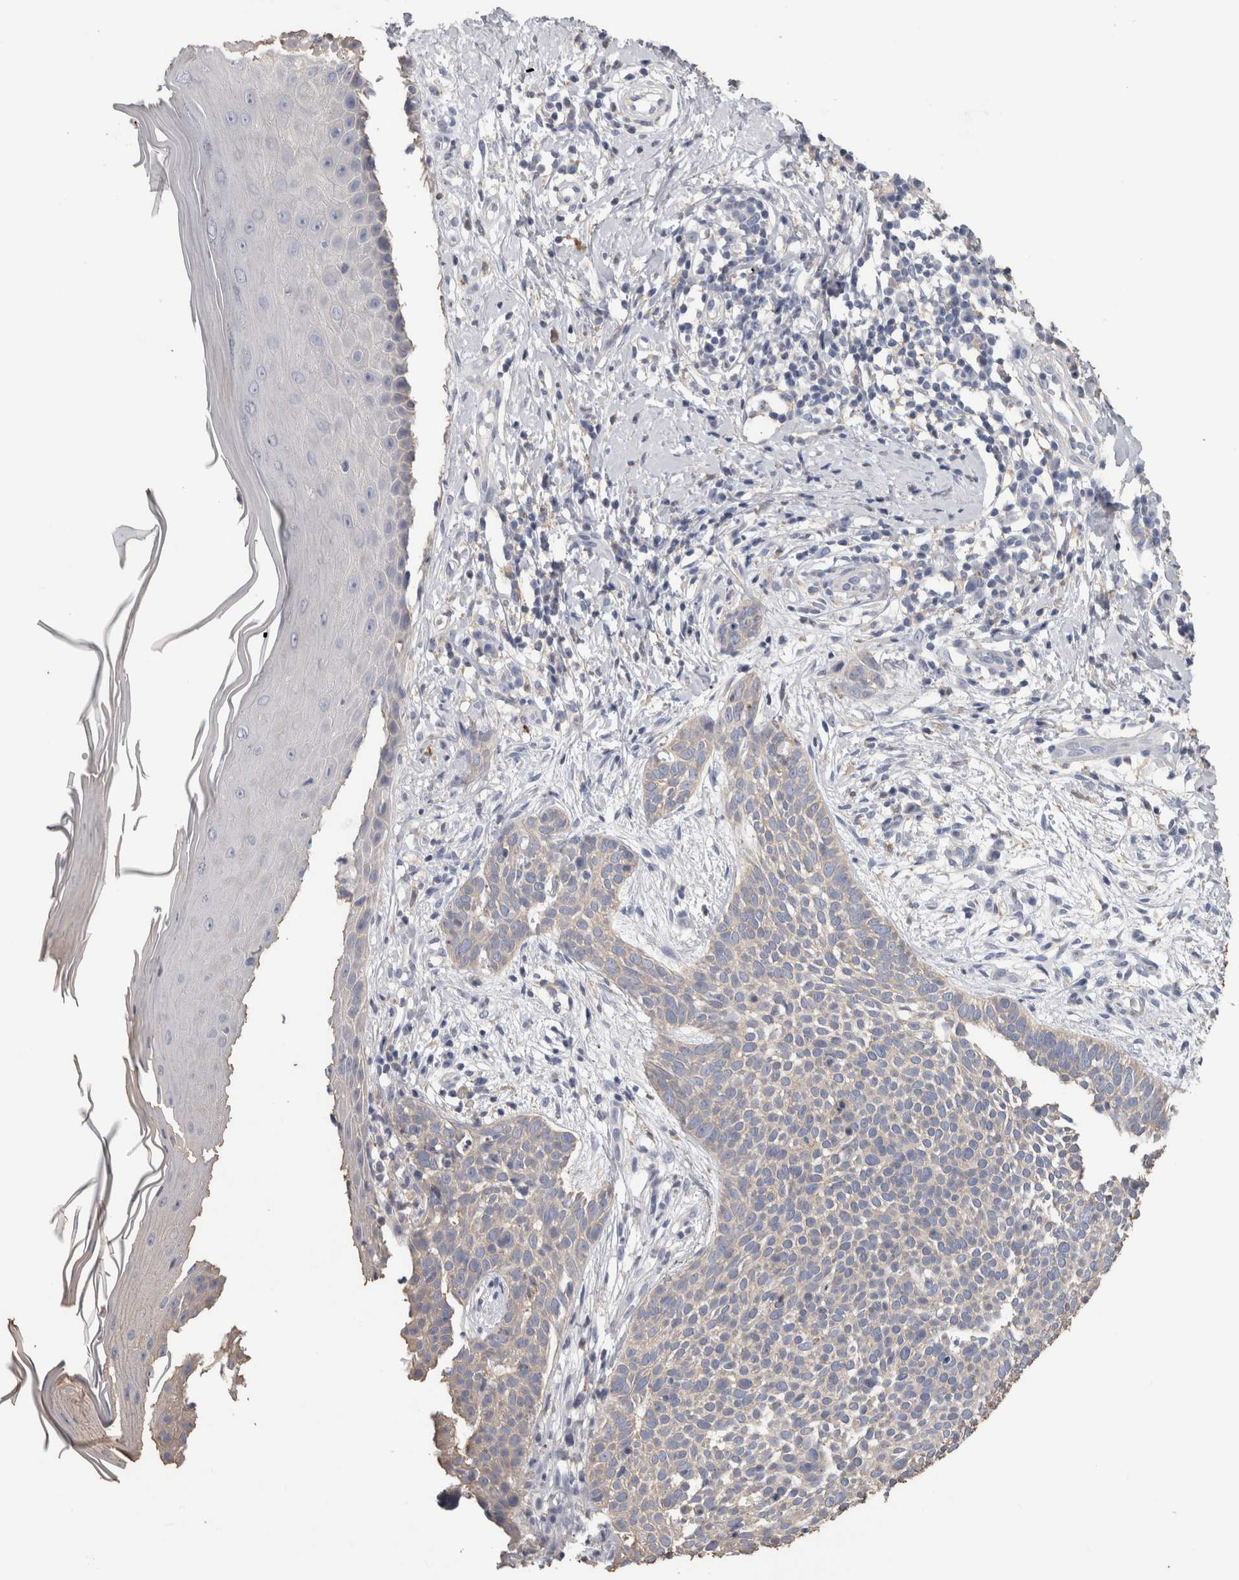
{"staining": {"intensity": "weak", "quantity": "<25%", "location": "cytoplasmic/membranous"}, "tissue": "skin cancer", "cell_type": "Tumor cells", "image_type": "cancer", "snomed": [{"axis": "morphology", "description": "Normal tissue, NOS"}, {"axis": "morphology", "description": "Basal cell carcinoma"}, {"axis": "topography", "description": "Skin"}], "caption": "A high-resolution photomicrograph shows immunohistochemistry staining of skin basal cell carcinoma, which demonstrates no significant expression in tumor cells. (Brightfield microscopy of DAB IHC at high magnification).", "gene": "SCRN1", "patient": {"sex": "male", "age": 67}}